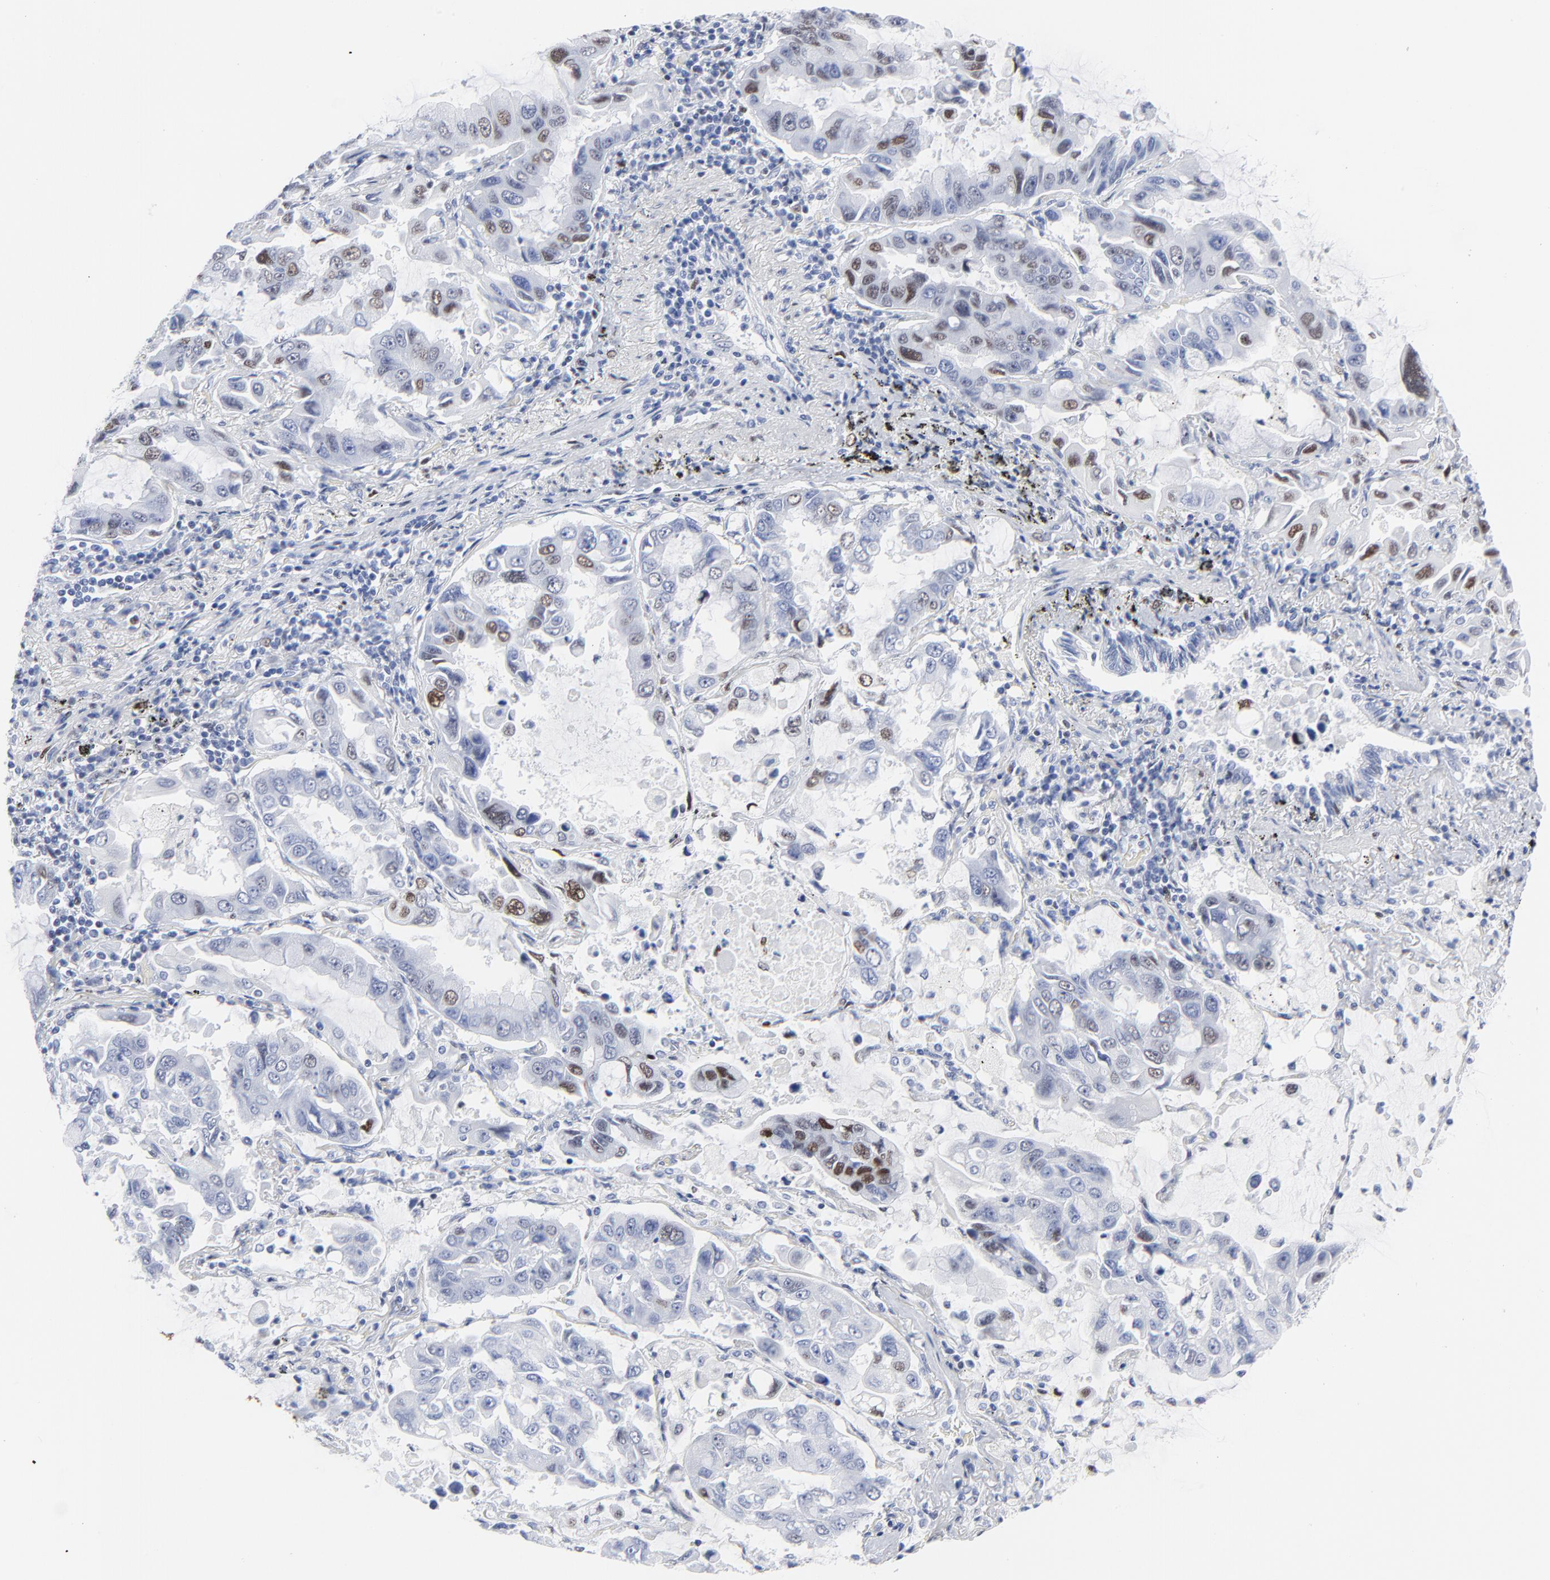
{"staining": {"intensity": "moderate", "quantity": "25%-75%", "location": "nuclear"}, "tissue": "lung cancer", "cell_type": "Tumor cells", "image_type": "cancer", "snomed": [{"axis": "morphology", "description": "Adenocarcinoma, NOS"}, {"axis": "topography", "description": "Lung"}], "caption": "High-magnification brightfield microscopy of lung cancer stained with DAB (3,3'-diaminobenzidine) (brown) and counterstained with hematoxylin (blue). tumor cells exhibit moderate nuclear positivity is identified in about25%-75% of cells. (DAB = brown stain, brightfield microscopy at high magnification).", "gene": "JUN", "patient": {"sex": "male", "age": 64}}